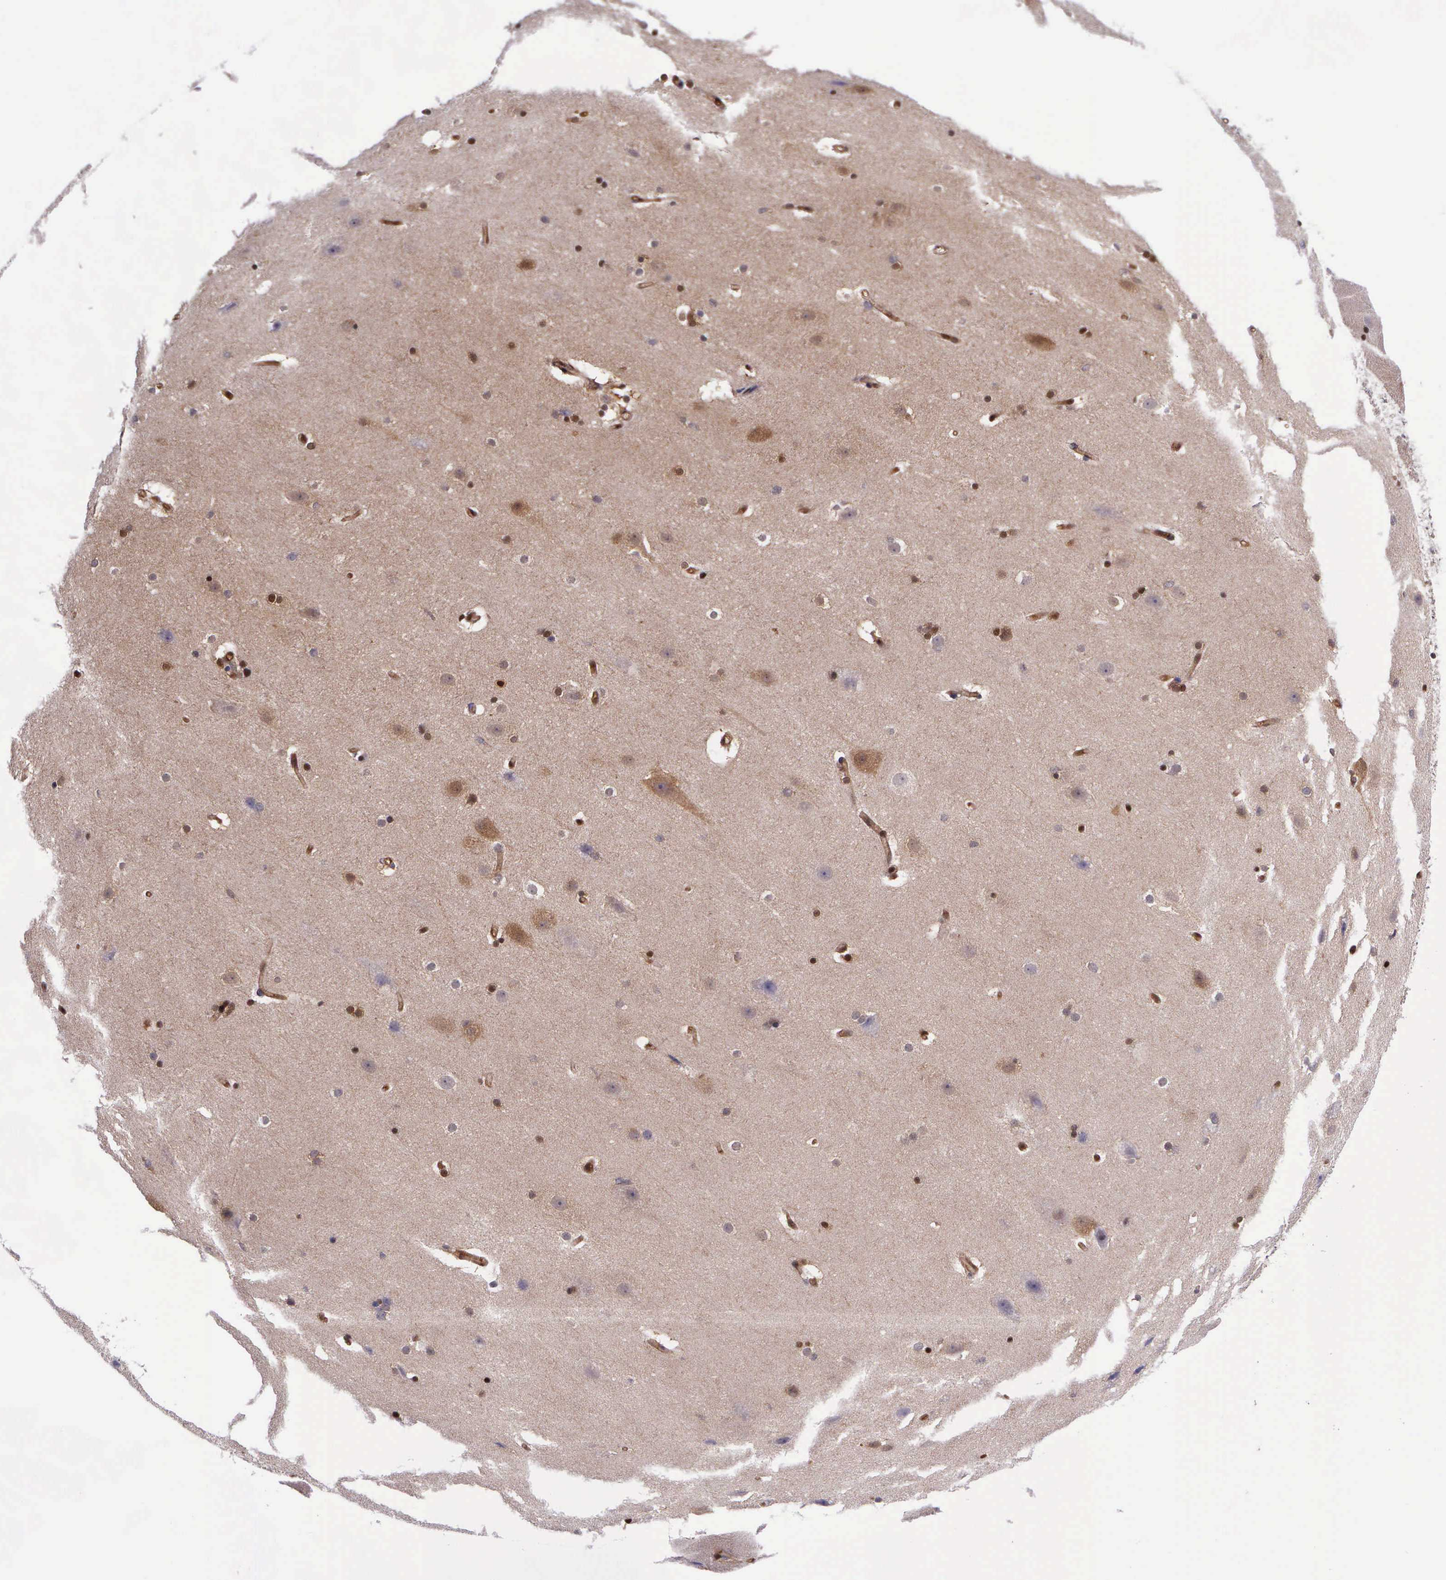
{"staining": {"intensity": "moderate", "quantity": ">75%", "location": "cytoplasmic/membranous"}, "tissue": "cerebral cortex", "cell_type": "Endothelial cells", "image_type": "normal", "snomed": [{"axis": "morphology", "description": "Normal tissue, NOS"}, {"axis": "topography", "description": "Cerebral cortex"}, {"axis": "topography", "description": "Hippocampus"}], "caption": "Immunohistochemical staining of unremarkable human cerebral cortex demonstrates >75% levels of moderate cytoplasmic/membranous protein positivity in approximately >75% of endothelial cells. (brown staining indicates protein expression, while blue staining denotes nuclei).", "gene": "GMPR2", "patient": {"sex": "female", "age": 19}}